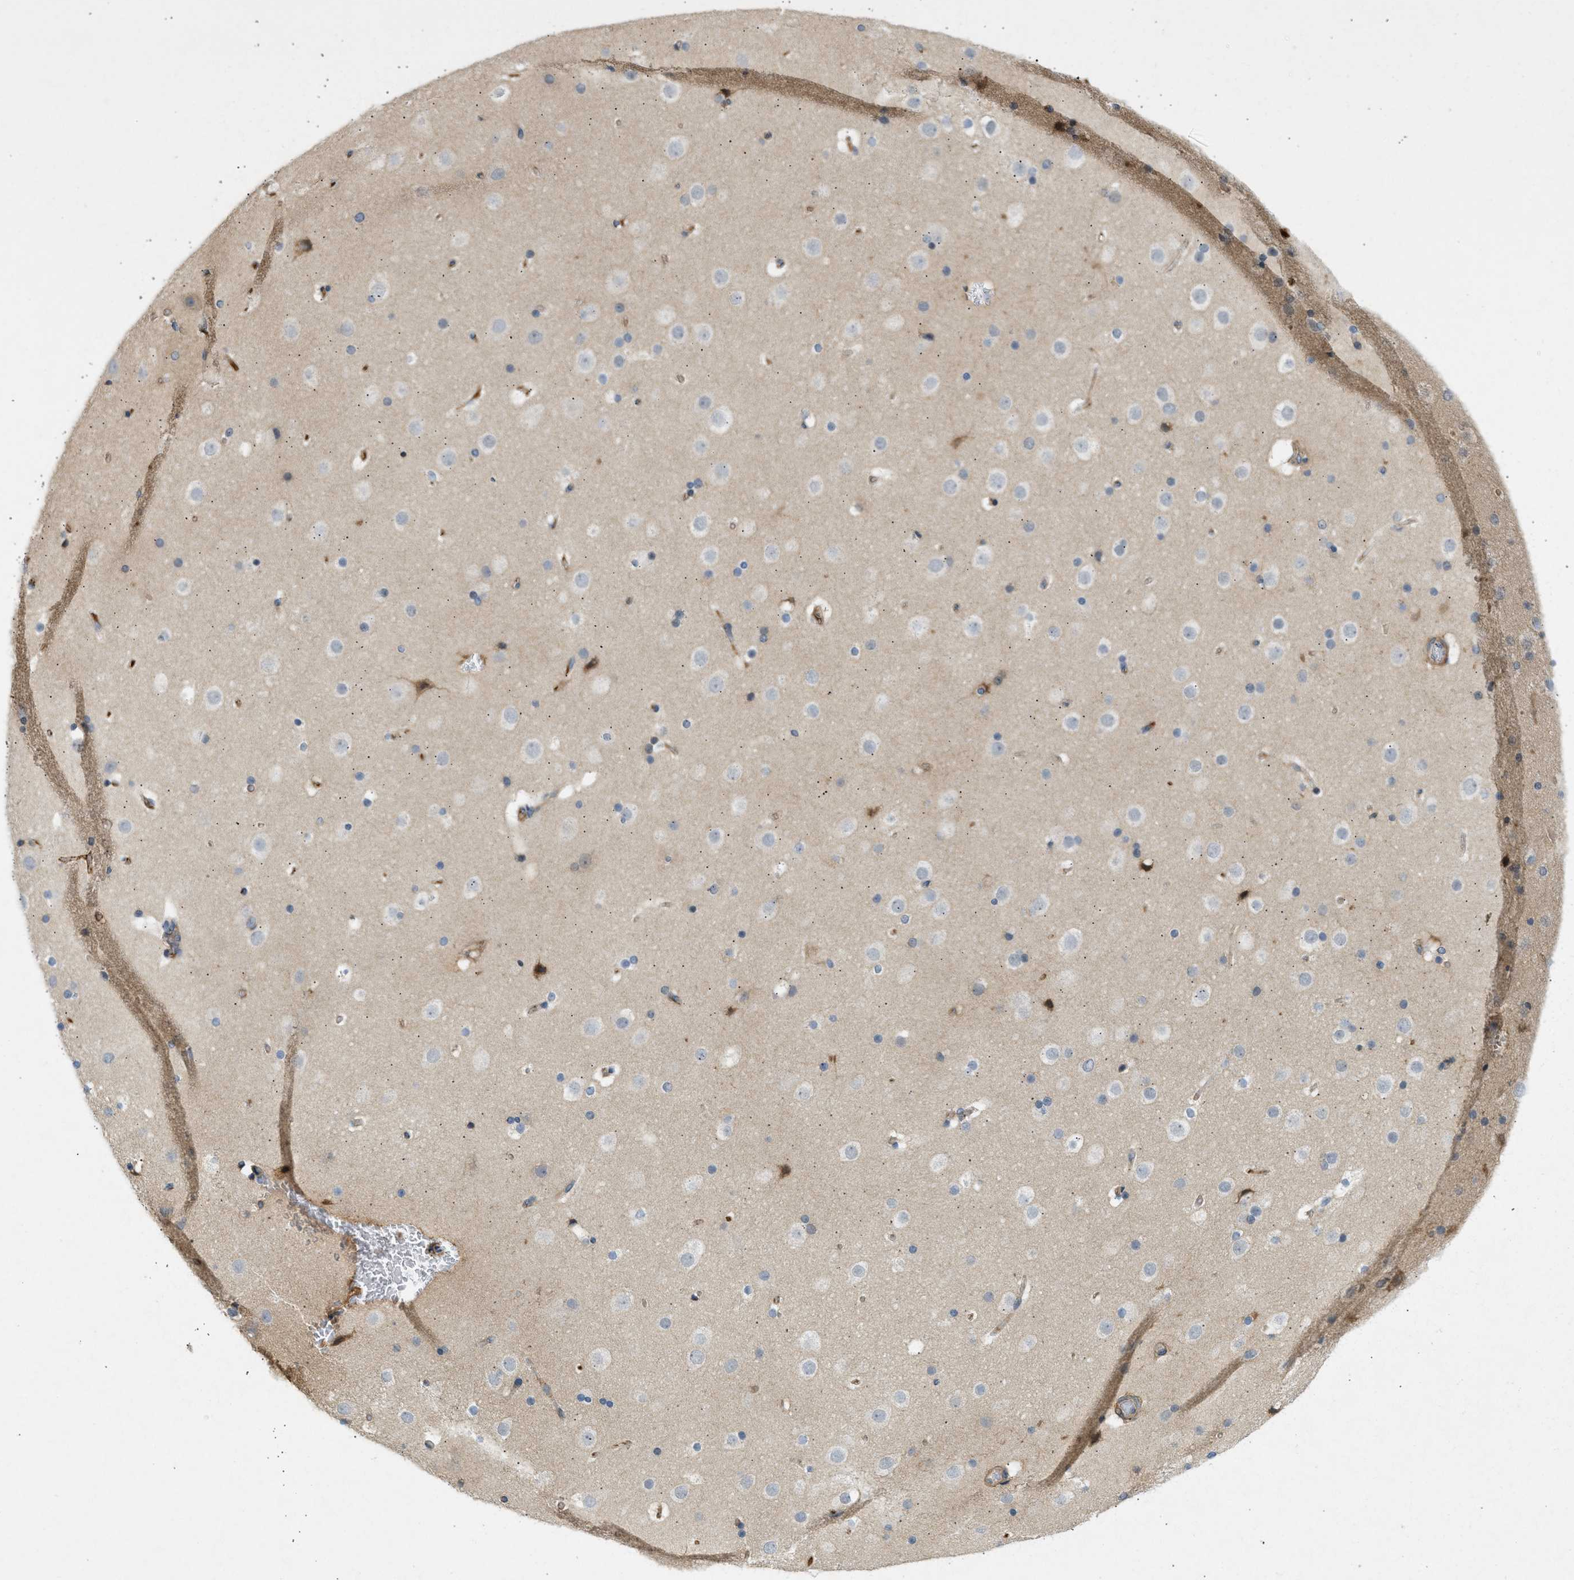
{"staining": {"intensity": "weak", "quantity": "25%-75%", "location": "cytoplasmic/membranous"}, "tissue": "cerebral cortex", "cell_type": "Endothelial cells", "image_type": "normal", "snomed": [{"axis": "morphology", "description": "Normal tissue, NOS"}, {"axis": "topography", "description": "Cerebral cortex"}], "caption": "Immunohistochemical staining of normal cerebral cortex shows weak cytoplasmic/membranous protein staining in about 25%-75% of endothelial cells. Using DAB (3,3'-diaminobenzidine) (brown) and hematoxylin (blue) stains, captured at high magnification using brightfield microscopy.", "gene": "F8", "patient": {"sex": "male", "age": 57}}